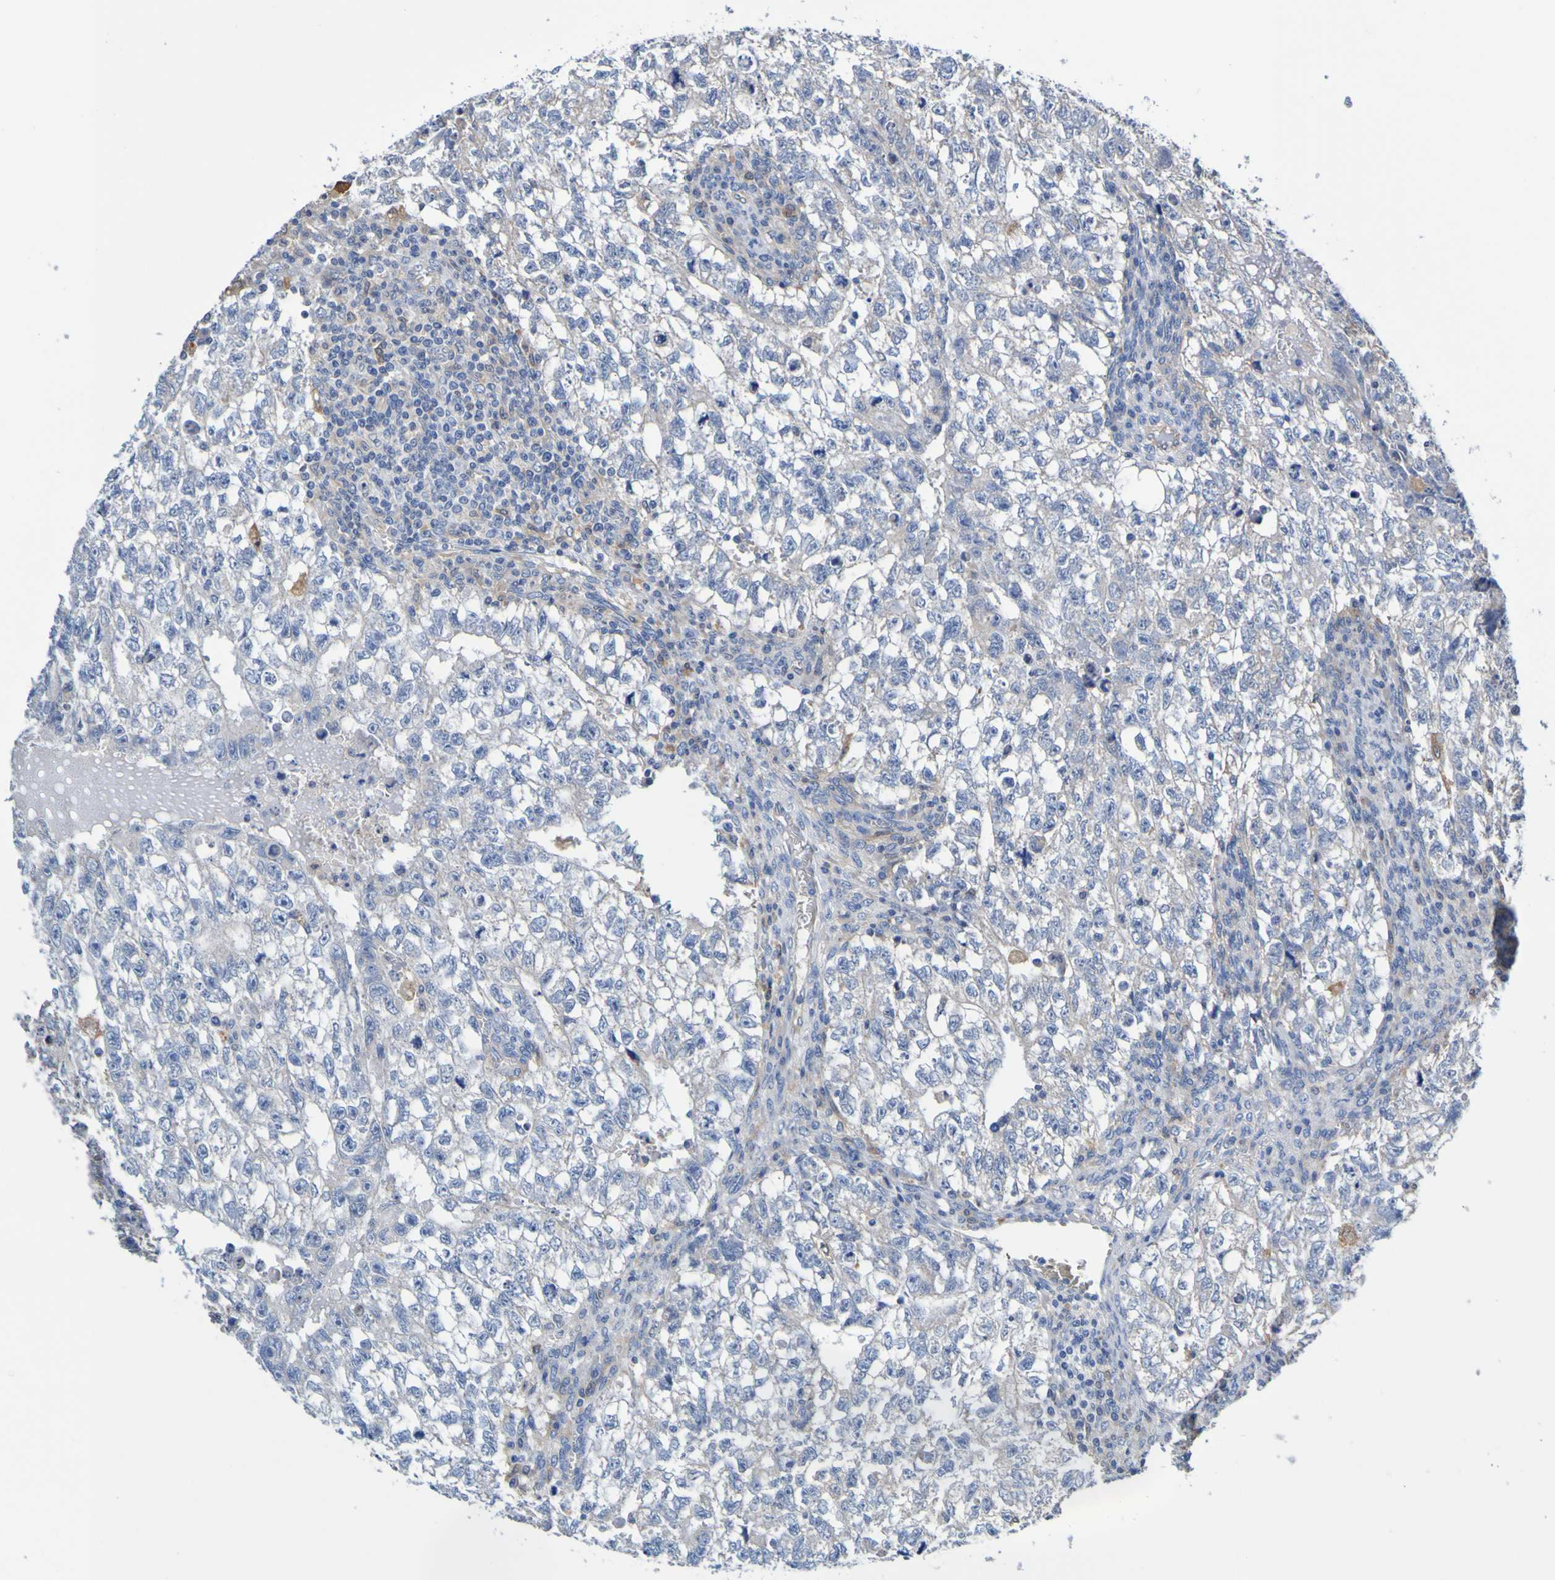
{"staining": {"intensity": "weak", "quantity": ">75%", "location": "cytoplasmic/membranous"}, "tissue": "testis cancer", "cell_type": "Tumor cells", "image_type": "cancer", "snomed": [{"axis": "morphology", "description": "Seminoma, NOS"}, {"axis": "morphology", "description": "Carcinoma, Embryonal, NOS"}, {"axis": "topography", "description": "Testis"}], "caption": "High-magnification brightfield microscopy of testis cancer (seminoma) stained with DAB (brown) and counterstained with hematoxylin (blue). tumor cells exhibit weak cytoplasmic/membranous staining is identified in approximately>75% of cells. (DAB (3,3'-diaminobenzidine) IHC, brown staining for protein, blue staining for nuclei).", "gene": "METAP2", "patient": {"sex": "male", "age": 38}}